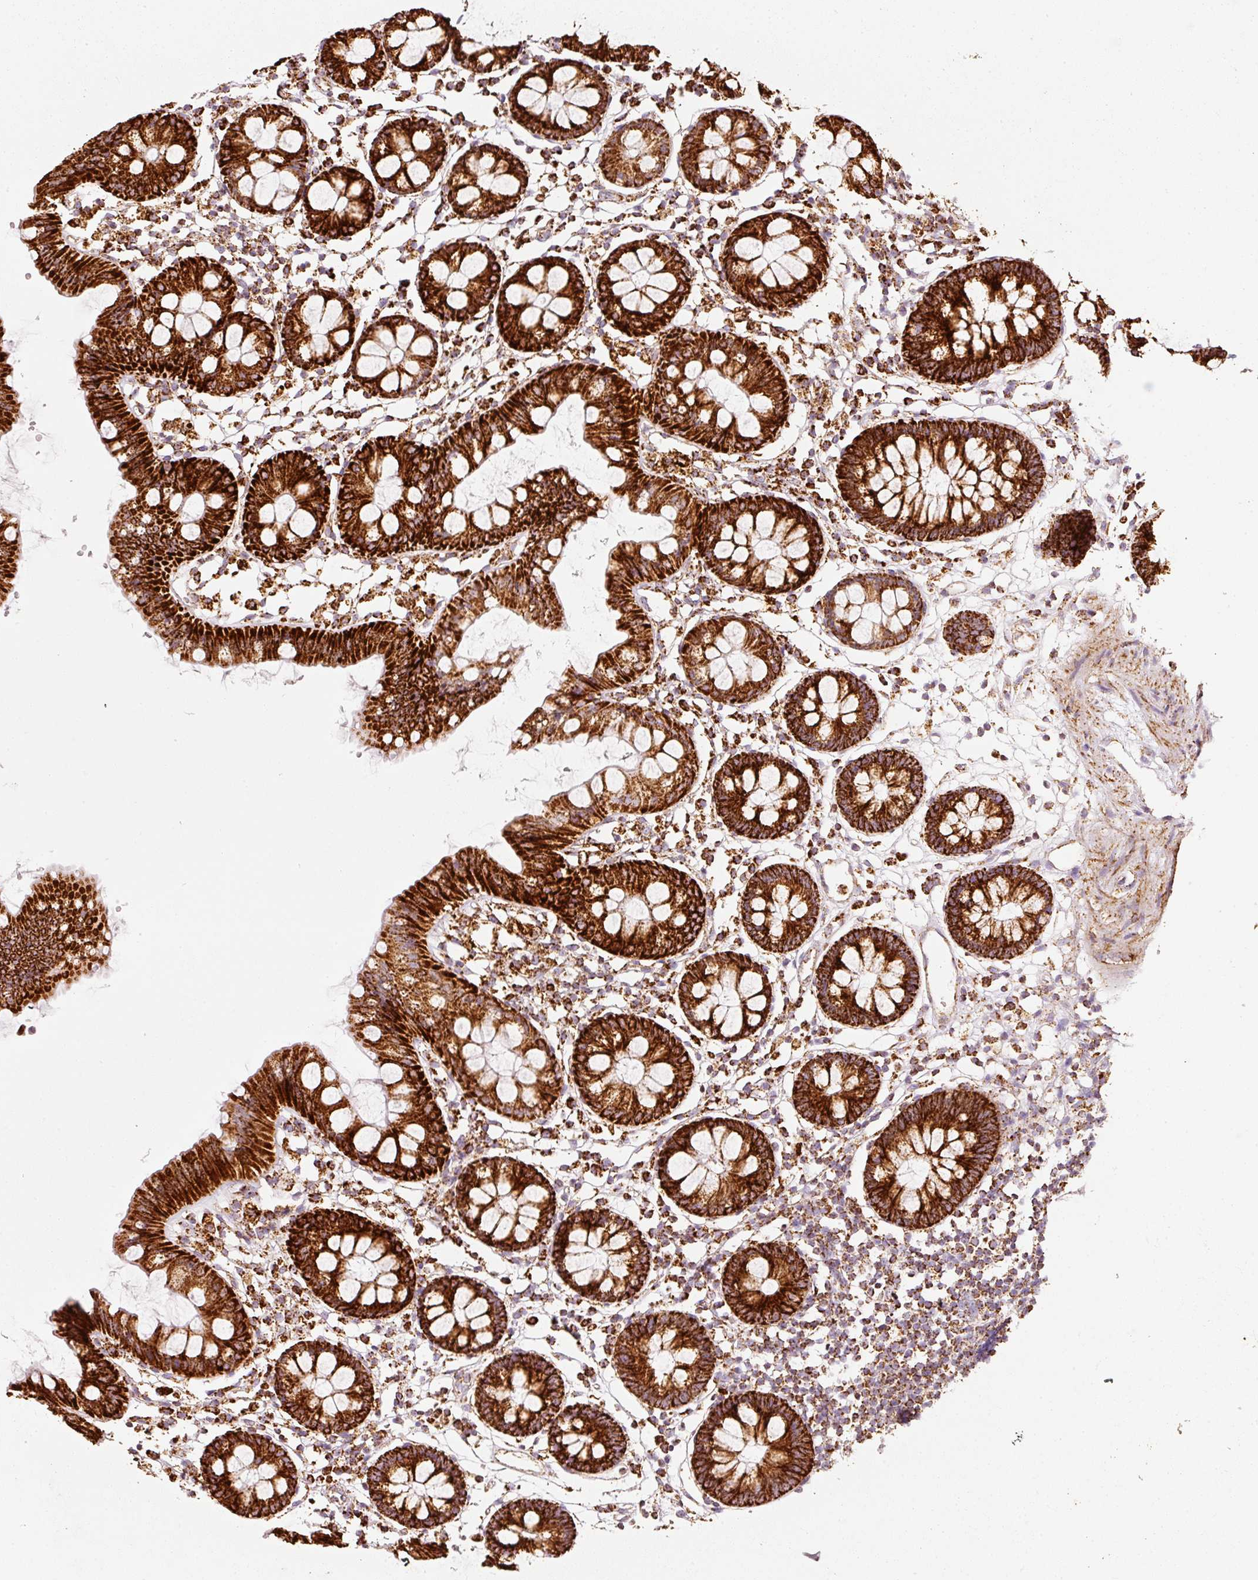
{"staining": {"intensity": "moderate", "quantity": ">75%", "location": "cytoplasmic/membranous"}, "tissue": "colon", "cell_type": "Endothelial cells", "image_type": "normal", "snomed": [{"axis": "morphology", "description": "Normal tissue, NOS"}, {"axis": "topography", "description": "Colon"}], "caption": "The immunohistochemical stain shows moderate cytoplasmic/membranous expression in endothelial cells of benign colon. Nuclei are stained in blue.", "gene": "UQCRC1", "patient": {"sex": "female", "age": 84}}